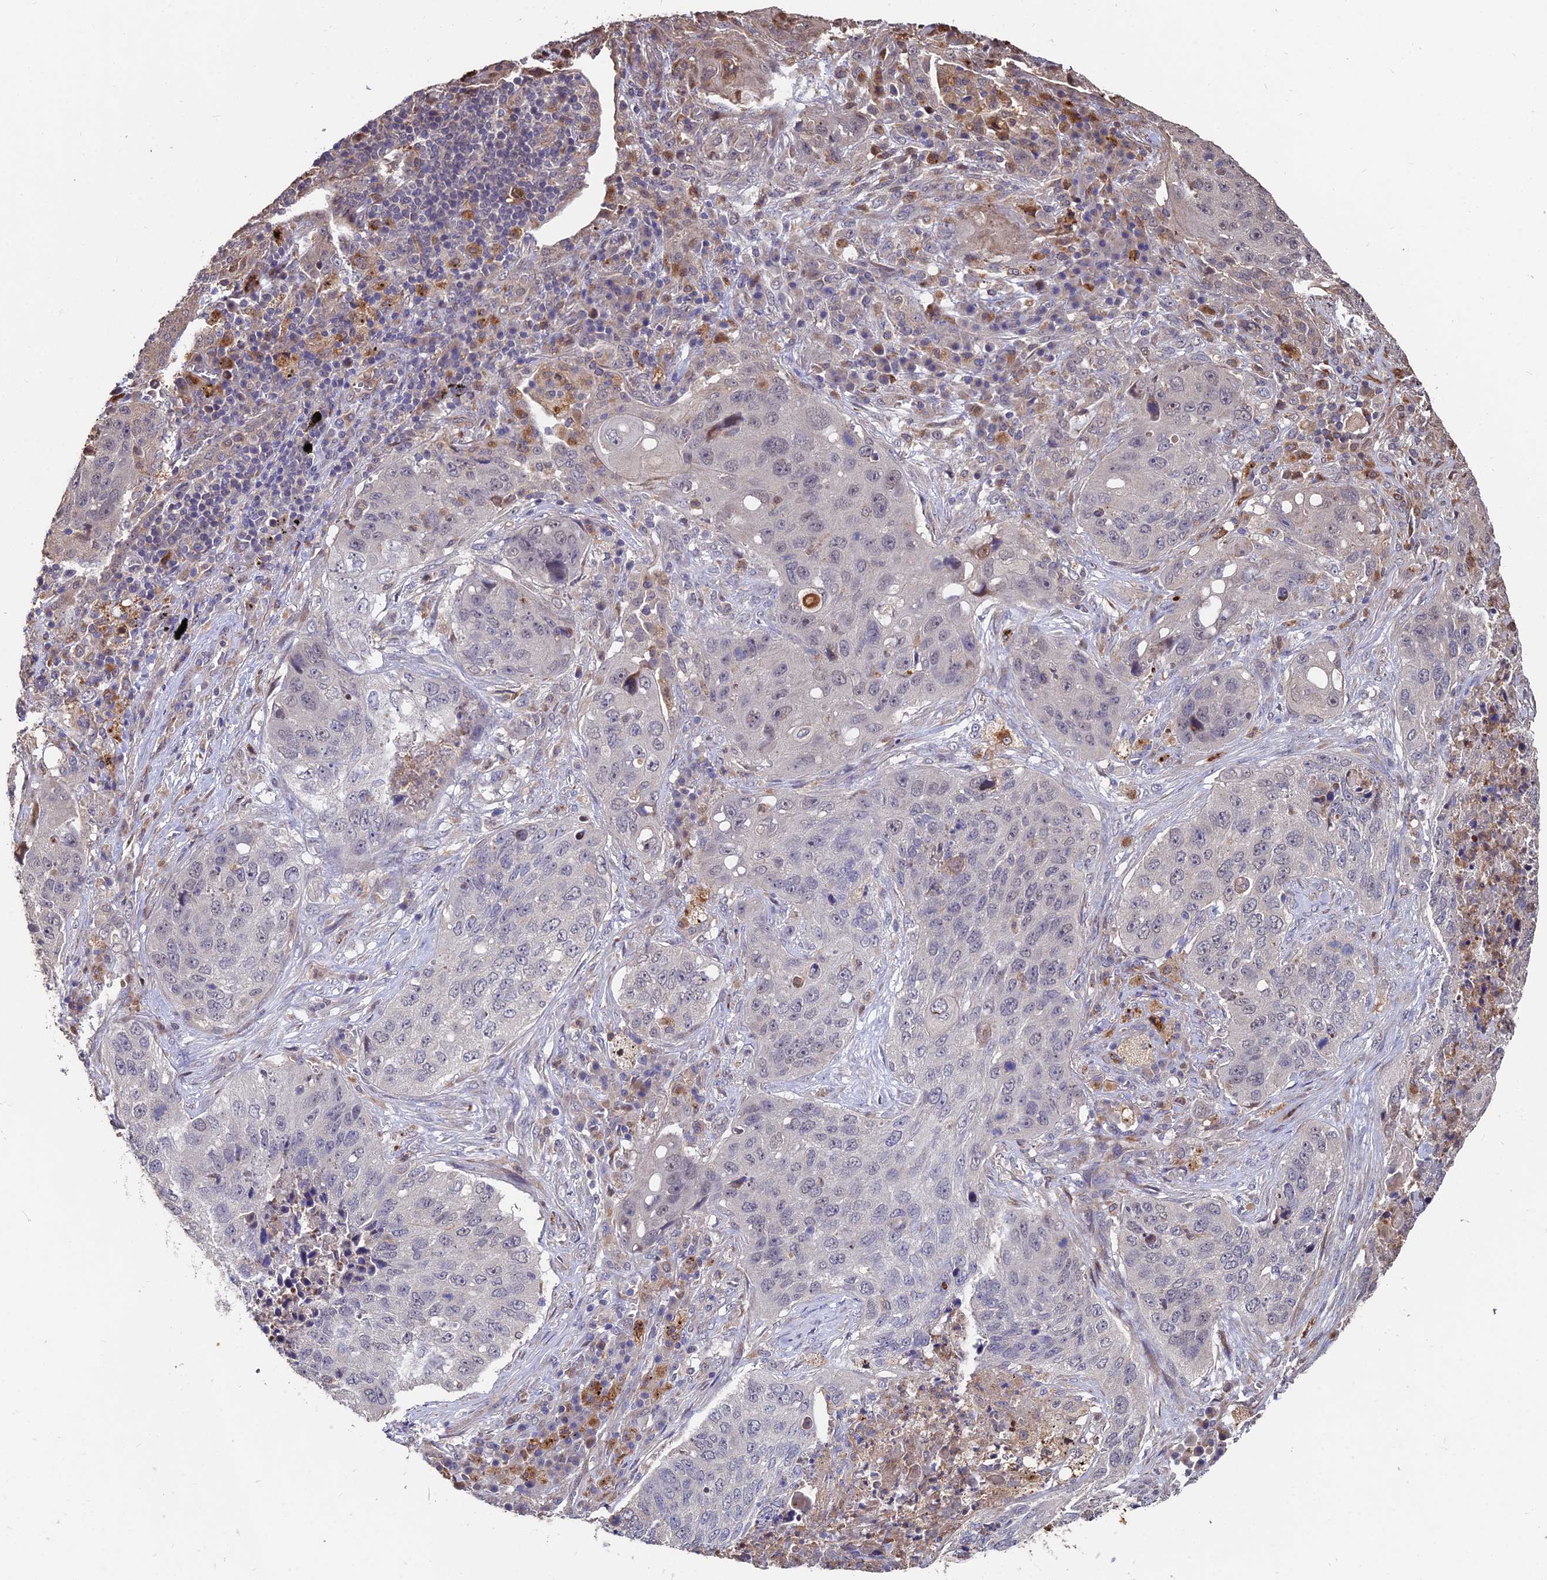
{"staining": {"intensity": "negative", "quantity": "none", "location": "none"}, "tissue": "lung cancer", "cell_type": "Tumor cells", "image_type": "cancer", "snomed": [{"axis": "morphology", "description": "Squamous cell carcinoma, NOS"}, {"axis": "topography", "description": "Lung"}], "caption": "A high-resolution photomicrograph shows immunohistochemistry (IHC) staining of lung squamous cell carcinoma, which exhibits no significant staining in tumor cells.", "gene": "ACTR5", "patient": {"sex": "female", "age": 63}}